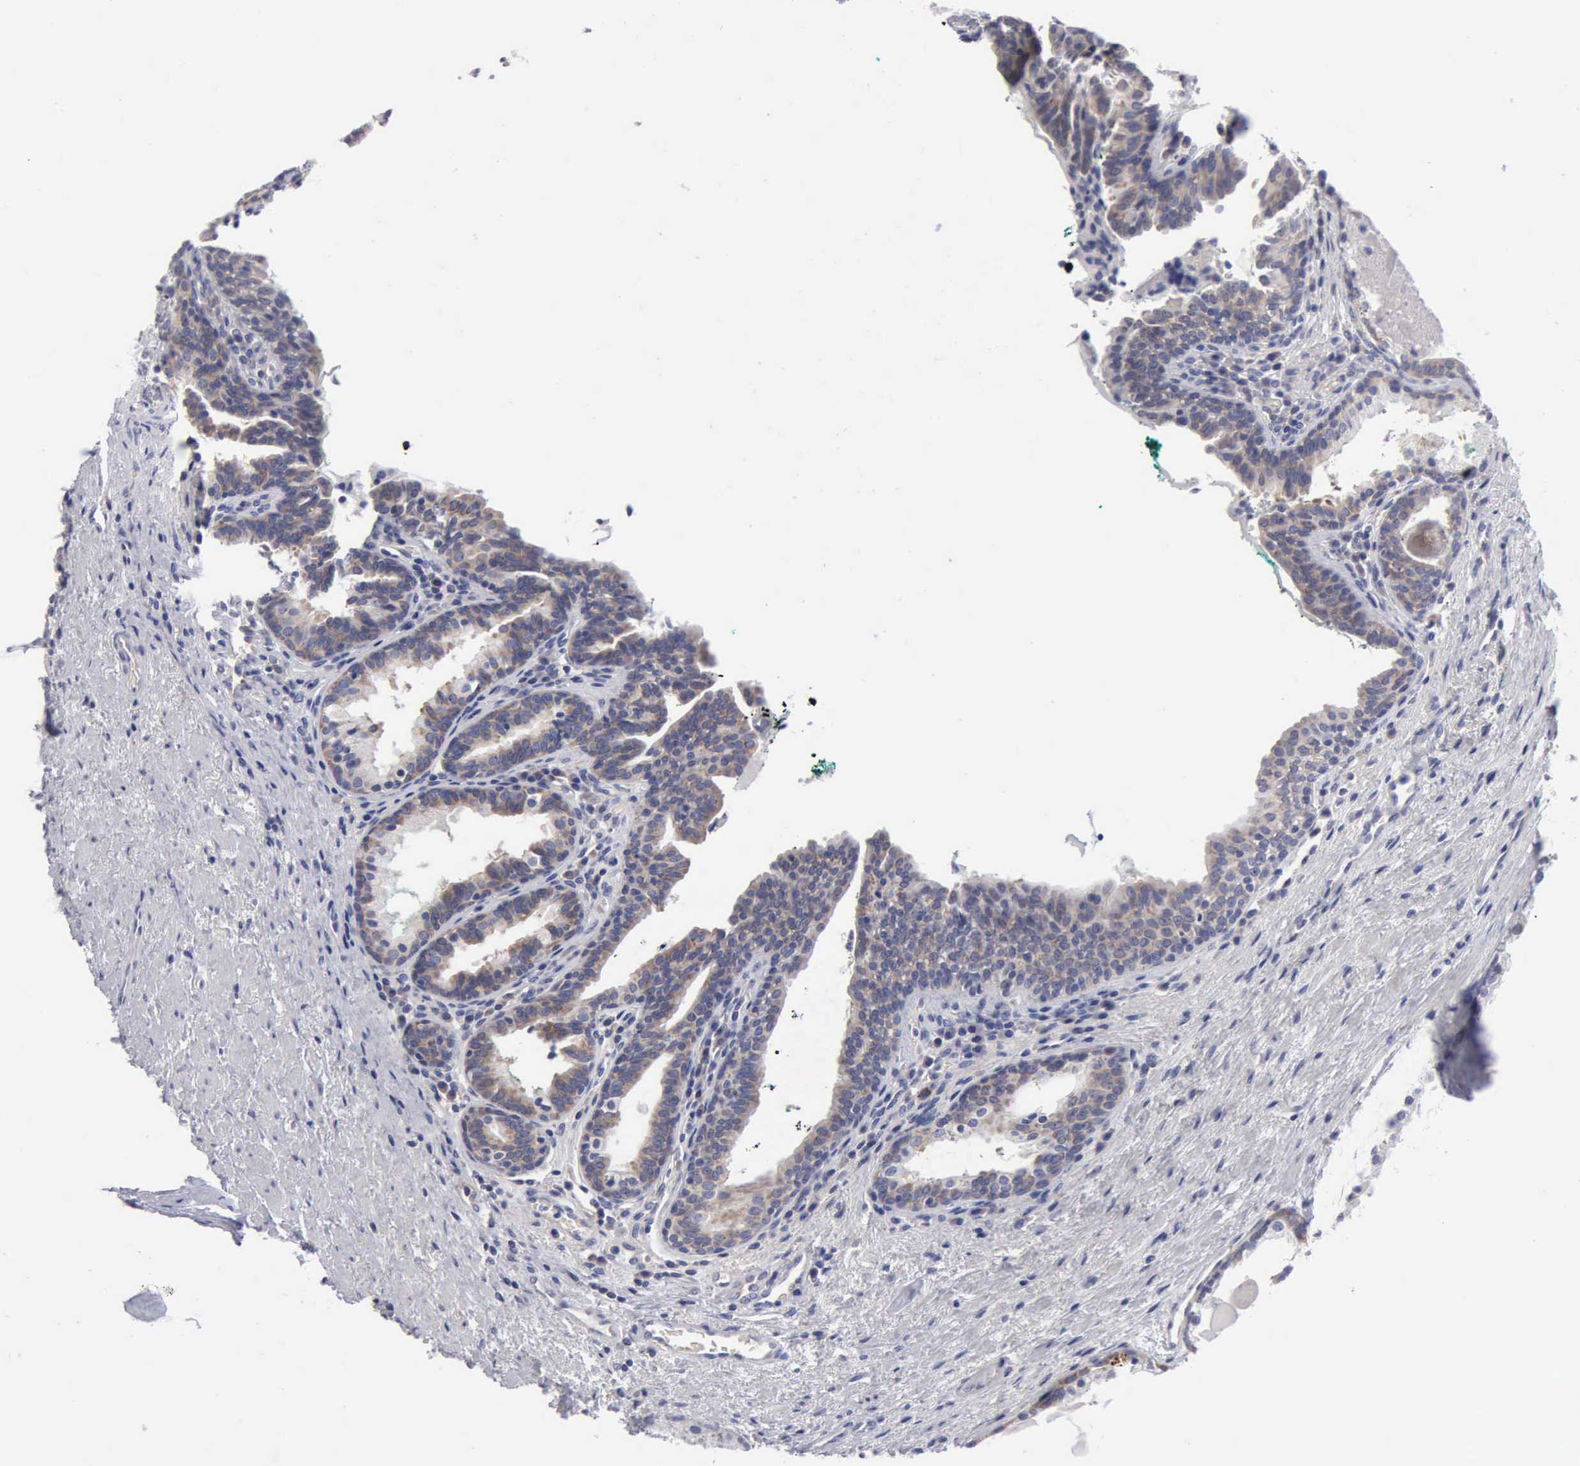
{"staining": {"intensity": "moderate", "quantity": "<25%", "location": "cytoplasmic/membranous"}, "tissue": "prostate", "cell_type": "Glandular cells", "image_type": "normal", "snomed": [{"axis": "morphology", "description": "Normal tissue, NOS"}, {"axis": "topography", "description": "Prostate"}], "caption": "An immunohistochemistry (IHC) micrograph of unremarkable tissue is shown. Protein staining in brown highlights moderate cytoplasmic/membranous positivity in prostate within glandular cells. The protein is stained brown, and the nuclei are stained in blue (DAB (3,3'-diaminobenzidine) IHC with brightfield microscopy, high magnification).", "gene": "TXLNG", "patient": {"sex": "male", "age": 65}}